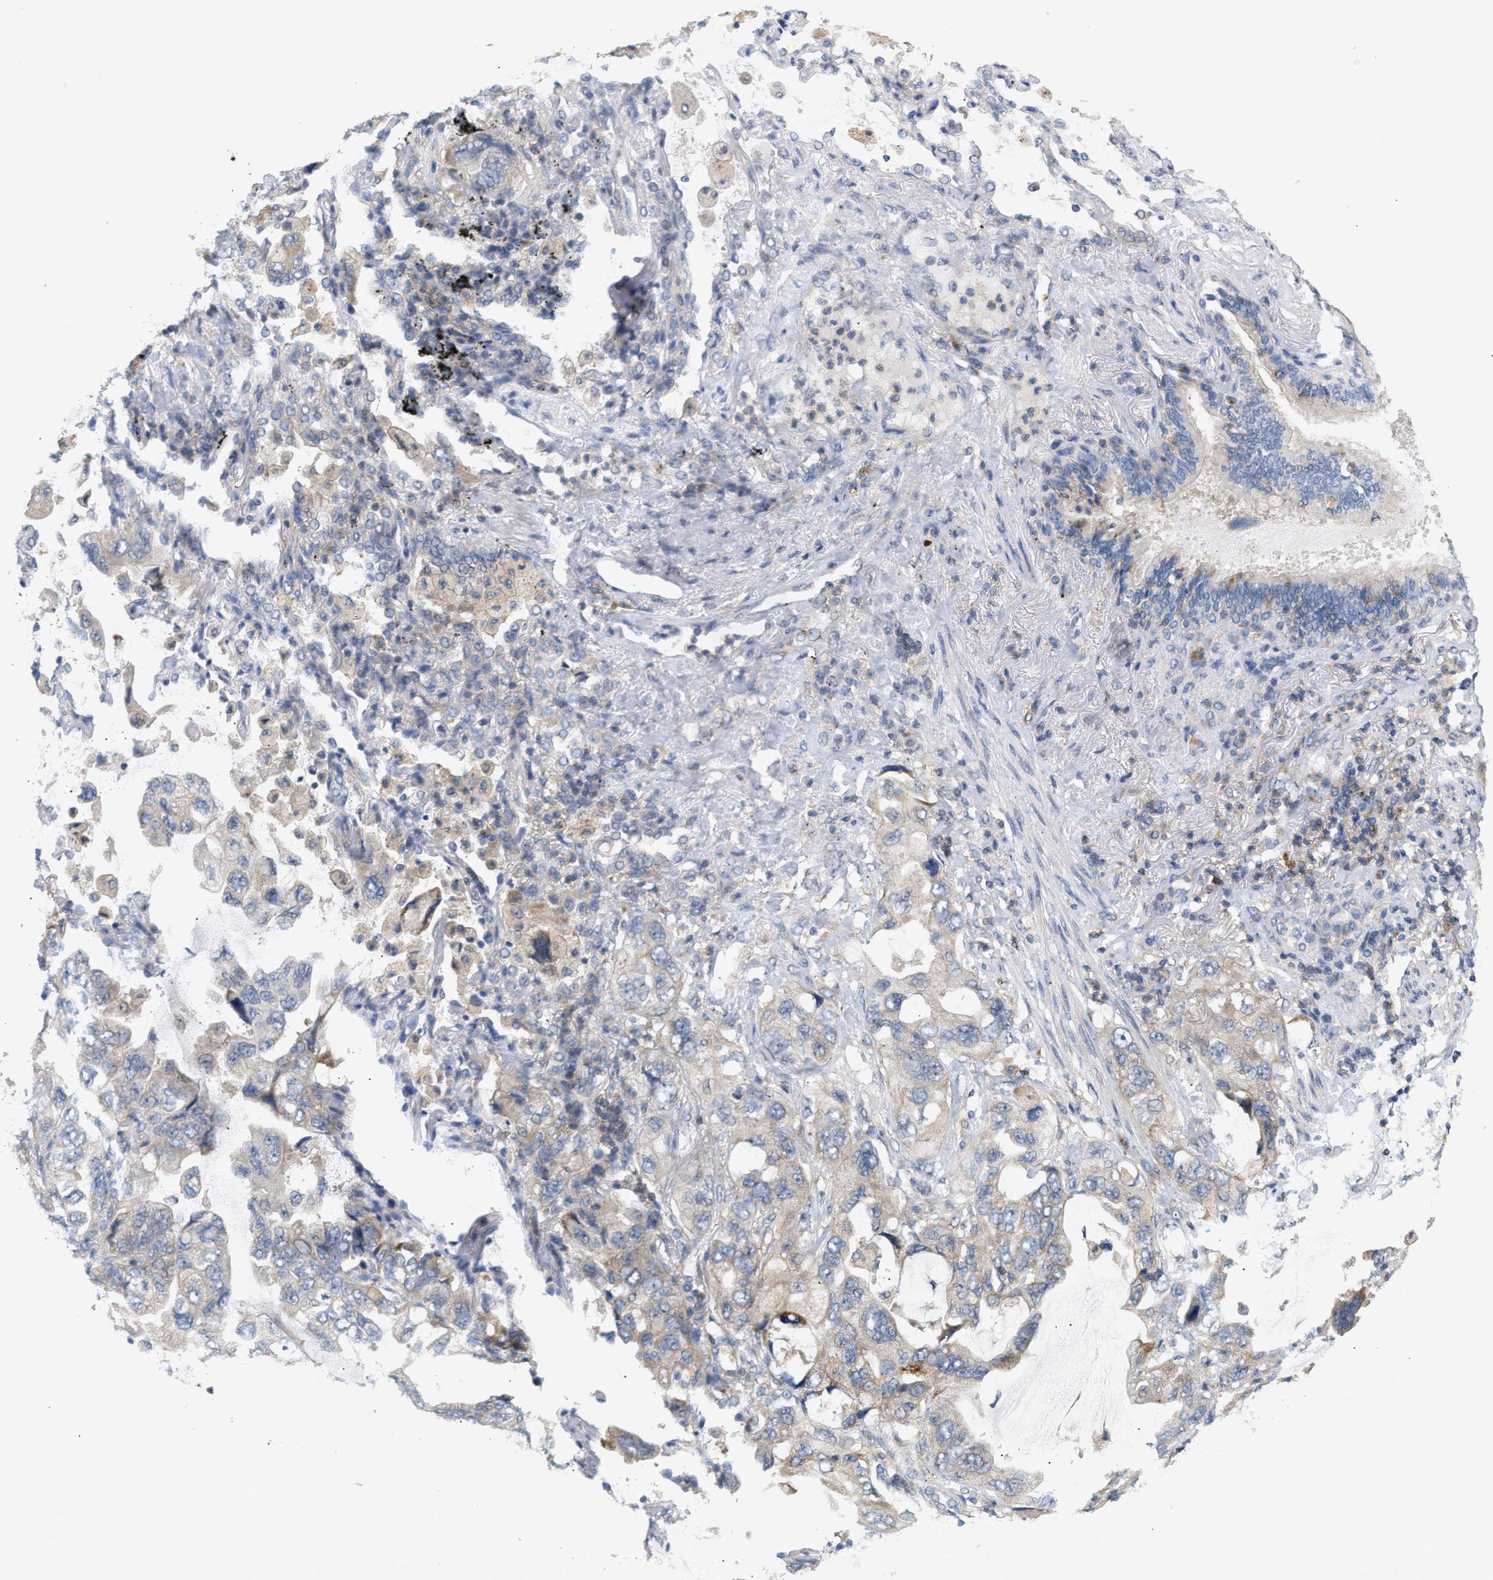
{"staining": {"intensity": "moderate", "quantity": "25%-75%", "location": "cytoplasmic/membranous"}, "tissue": "lung cancer", "cell_type": "Tumor cells", "image_type": "cancer", "snomed": [{"axis": "morphology", "description": "Squamous cell carcinoma, NOS"}, {"axis": "topography", "description": "Lung"}], "caption": "Approximately 25%-75% of tumor cells in human lung cancer exhibit moderate cytoplasmic/membranous protein positivity as visualized by brown immunohistochemical staining.", "gene": "DBNL", "patient": {"sex": "female", "age": 73}}